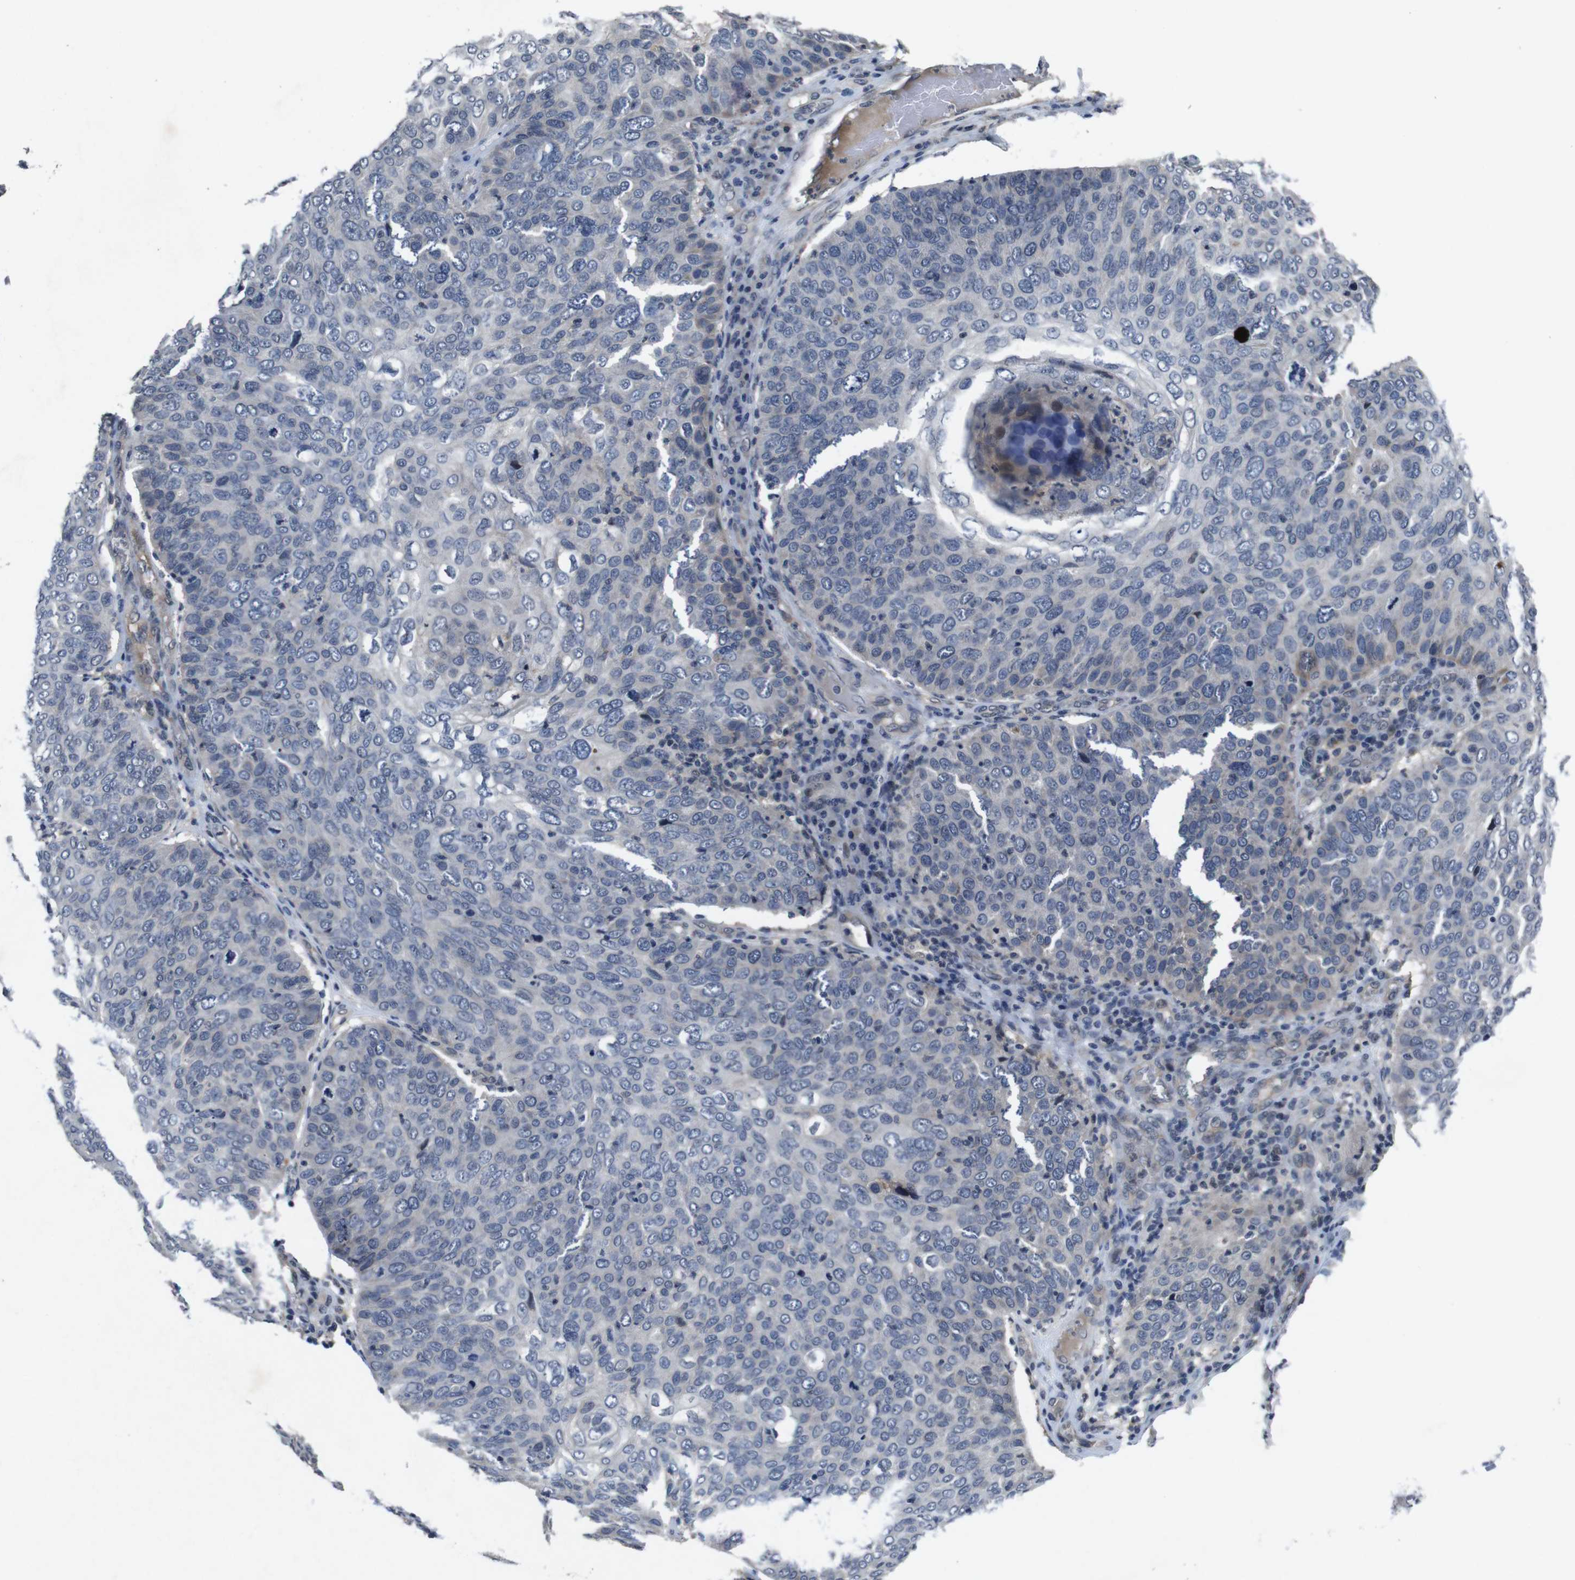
{"staining": {"intensity": "negative", "quantity": "none", "location": "none"}, "tissue": "skin cancer", "cell_type": "Tumor cells", "image_type": "cancer", "snomed": [{"axis": "morphology", "description": "Squamous cell carcinoma, NOS"}, {"axis": "topography", "description": "Skin"}], "caption": "Skin squamous cell carcinoma was stained to show a protein in brown. There is no significant expression in tumor cells.", "gene": "AKT3", "patient": {"sex": "male", "age": 87}}